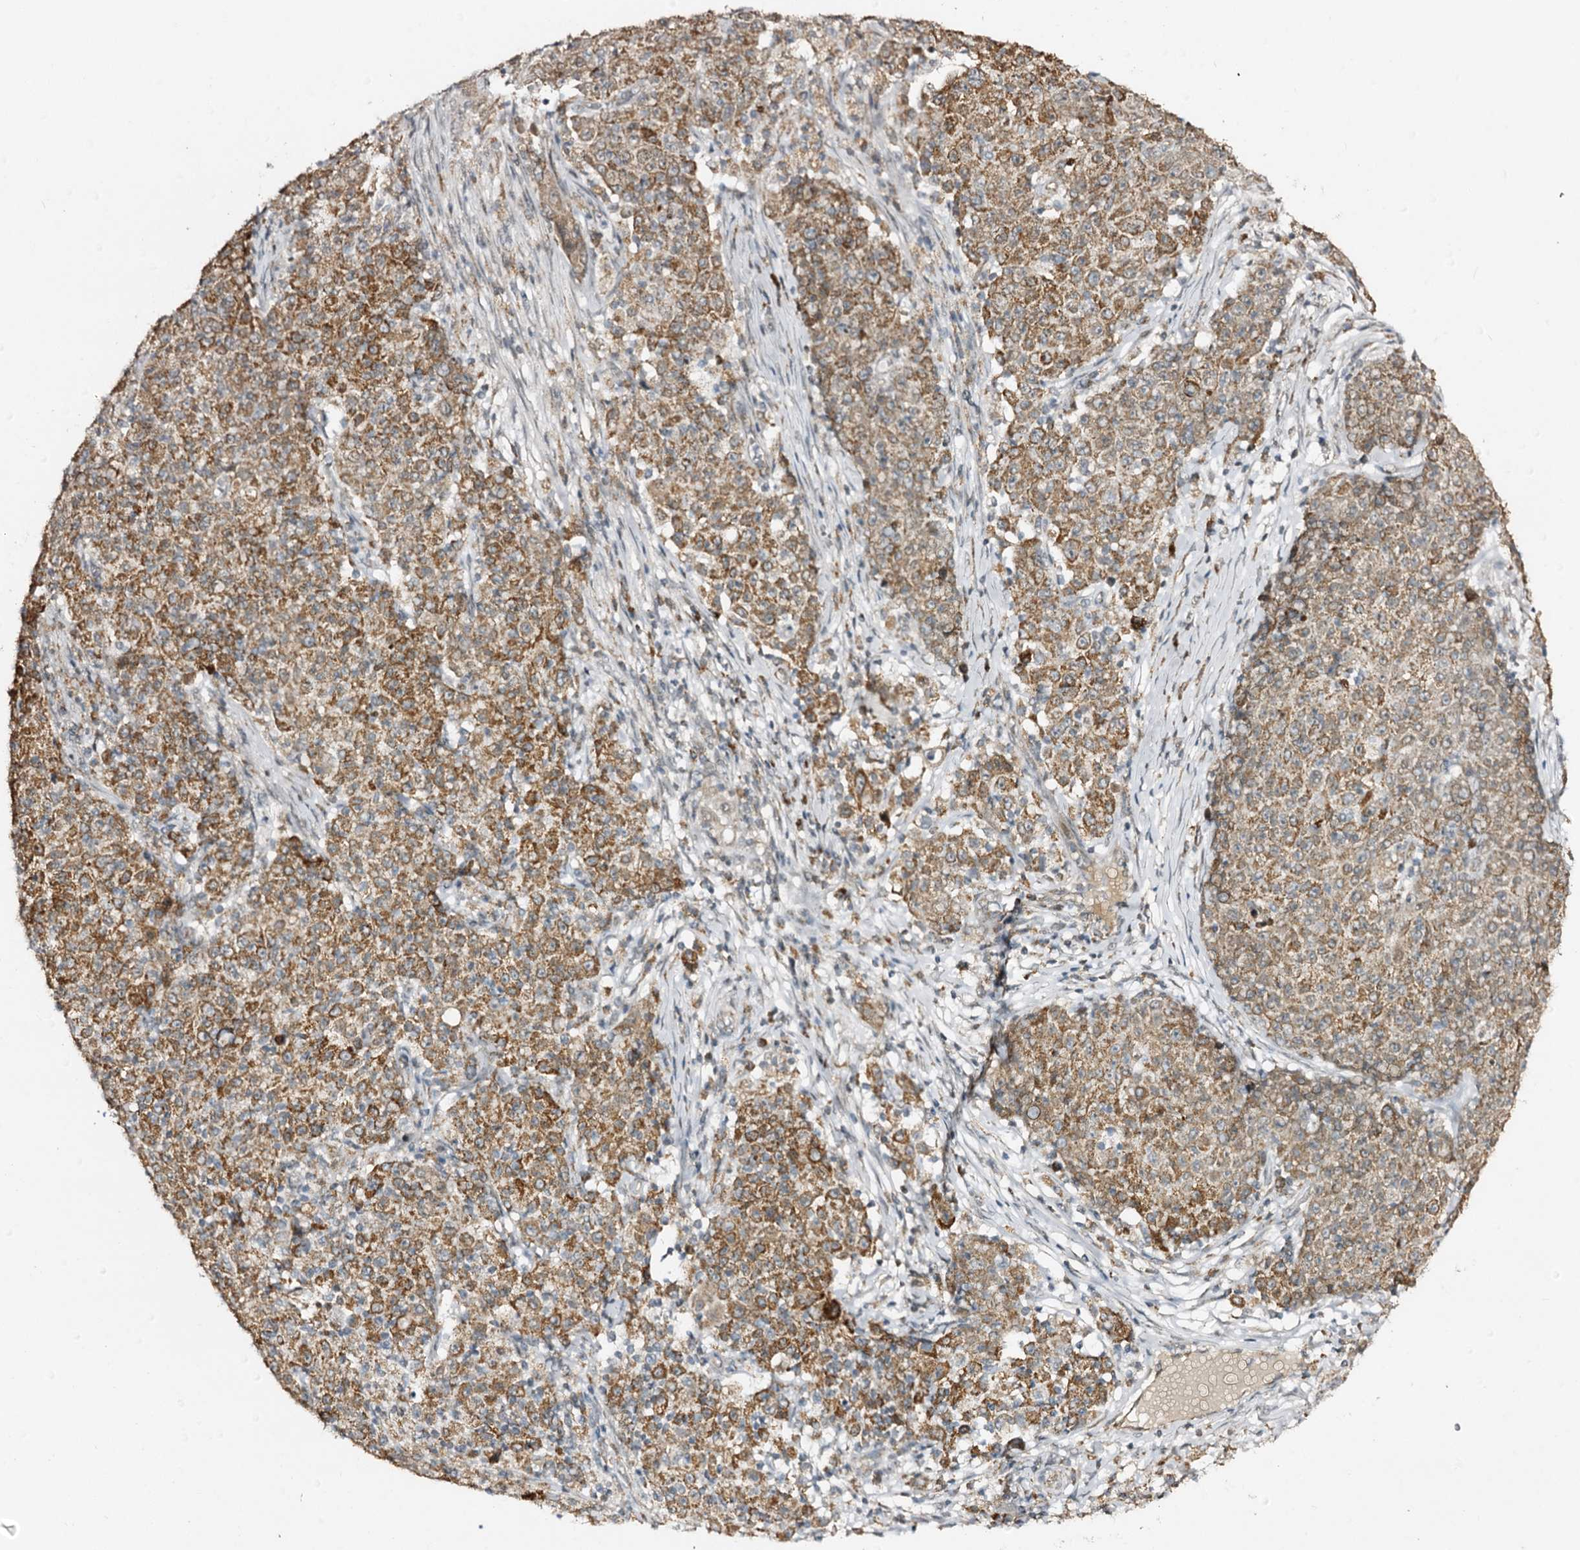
{"staining": {"intensity": "moderate", "quantity": ">75%", "location": "cytoplasmic/membranous"}, "tissue": "ovarian cancer", "cell_type": "Tumor cells", "image_type": "cancer", "snomed": [{"axis": "morphology", "description": "Carcinoma, endometroid"}, {"axis": "topography", "description": "Ovary"}], "caption": "Ovarian cancer (endometroid carcinoma) tissue shows moderate cytoplasmic/membranous staining in approximately >75% of tumor cells, visualized by immunohistochemistry.", "gene": "CBR4", "patient": {"sex": "female", "age": 42}}